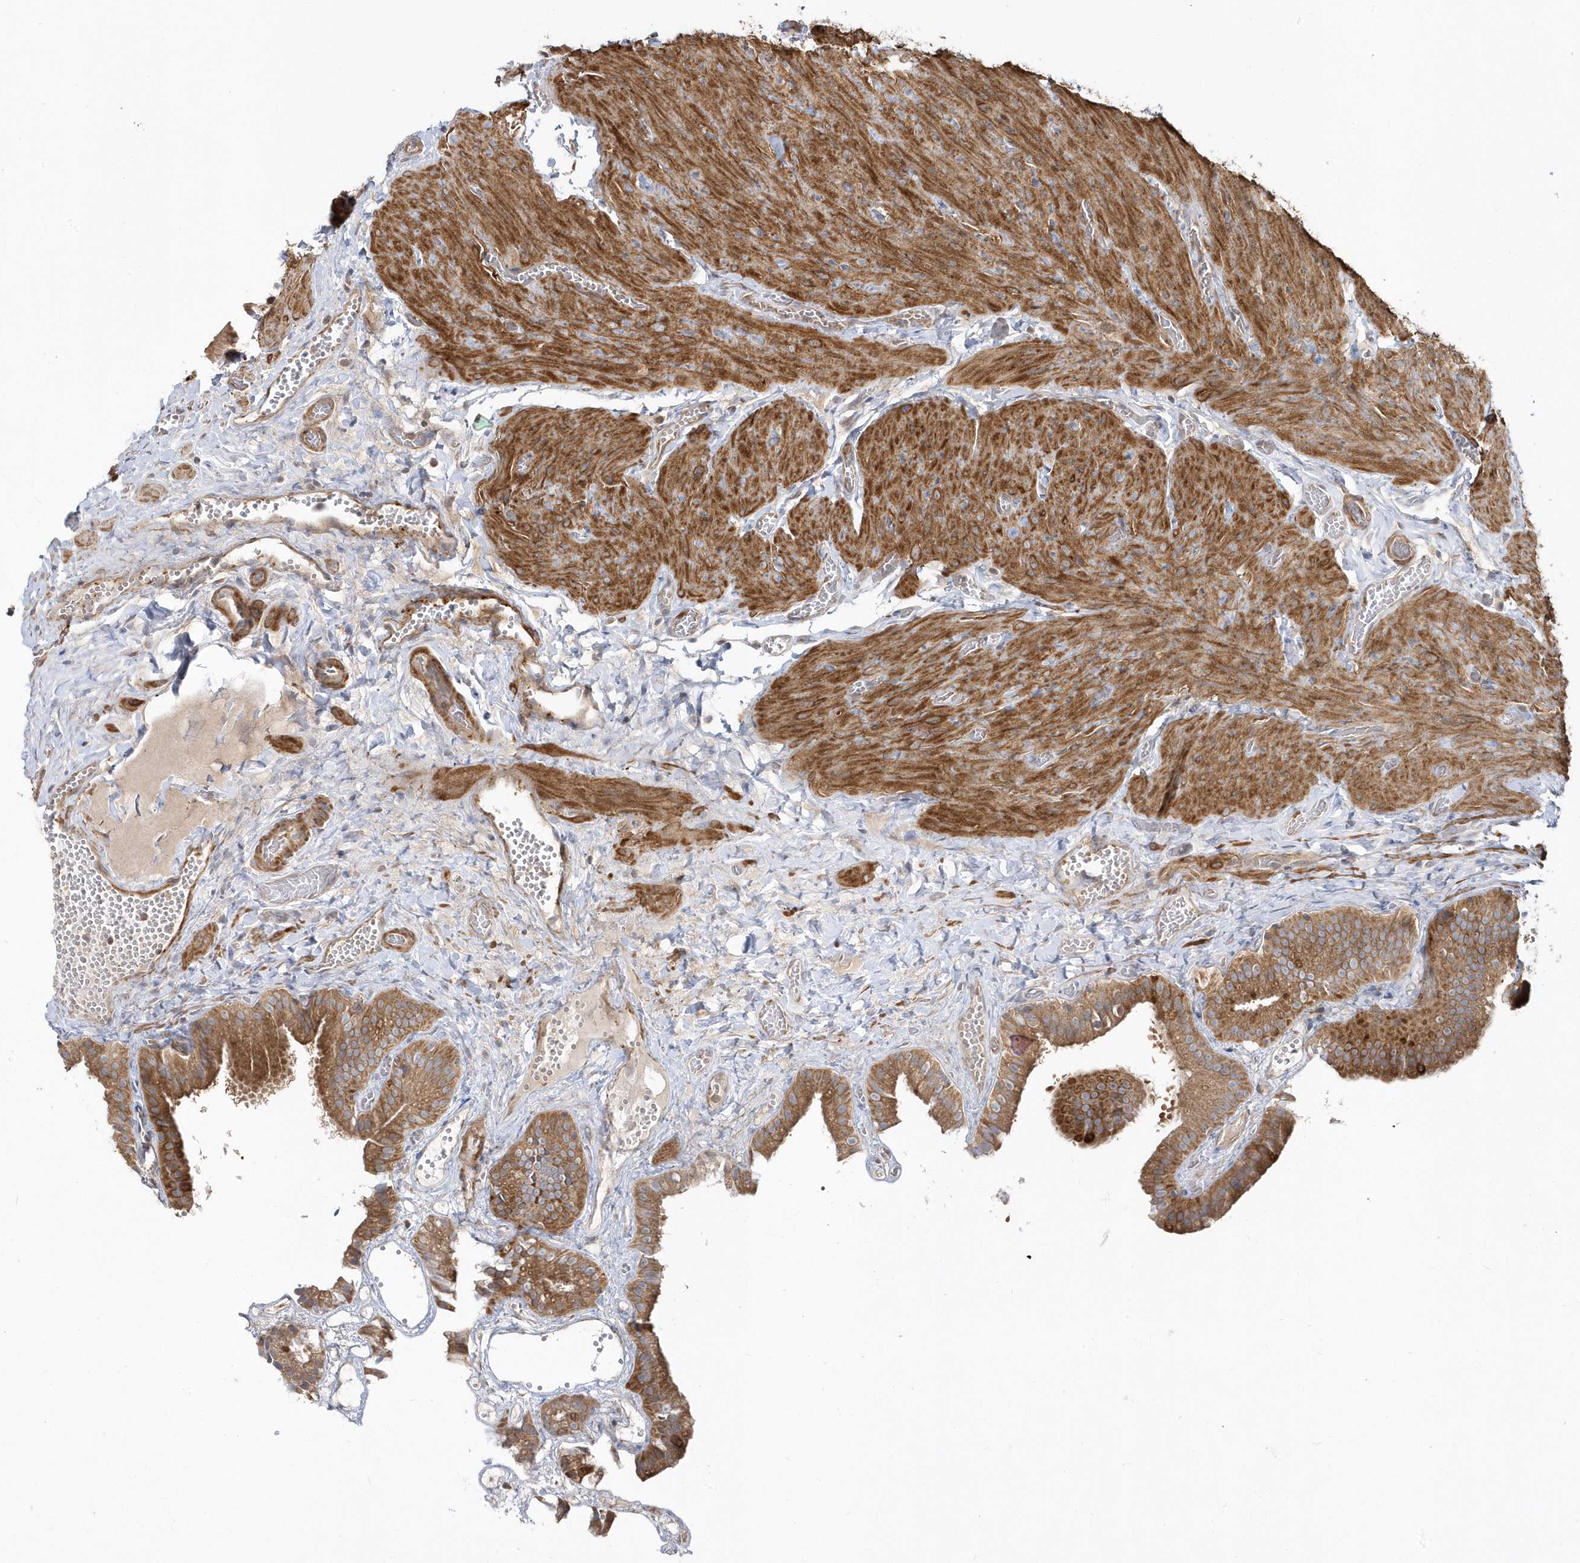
{"staining": {"intensity": "moderate", "quantity": ">75%", "location": "cytoplasmic/membranous"}, "tissue": "gallbladder", "cell_type": "Glandular cells", "image_type": "normal", "snomed": [{"axis": "morphology", "description": "Normal tissue, NOS"}, {"axis": "topography", "description": "Gallbladder"}], "caption": "Normal gallbladder was stained to show a protein in brown. There is medium levels of moderate cytoplasmic/membranous expression in about >75% of glandular cells. (Brightfield microscopy of DAB IHC at high magnification).", "gene": "LEXM", "patient": {"sex": "female", "age": 64}}